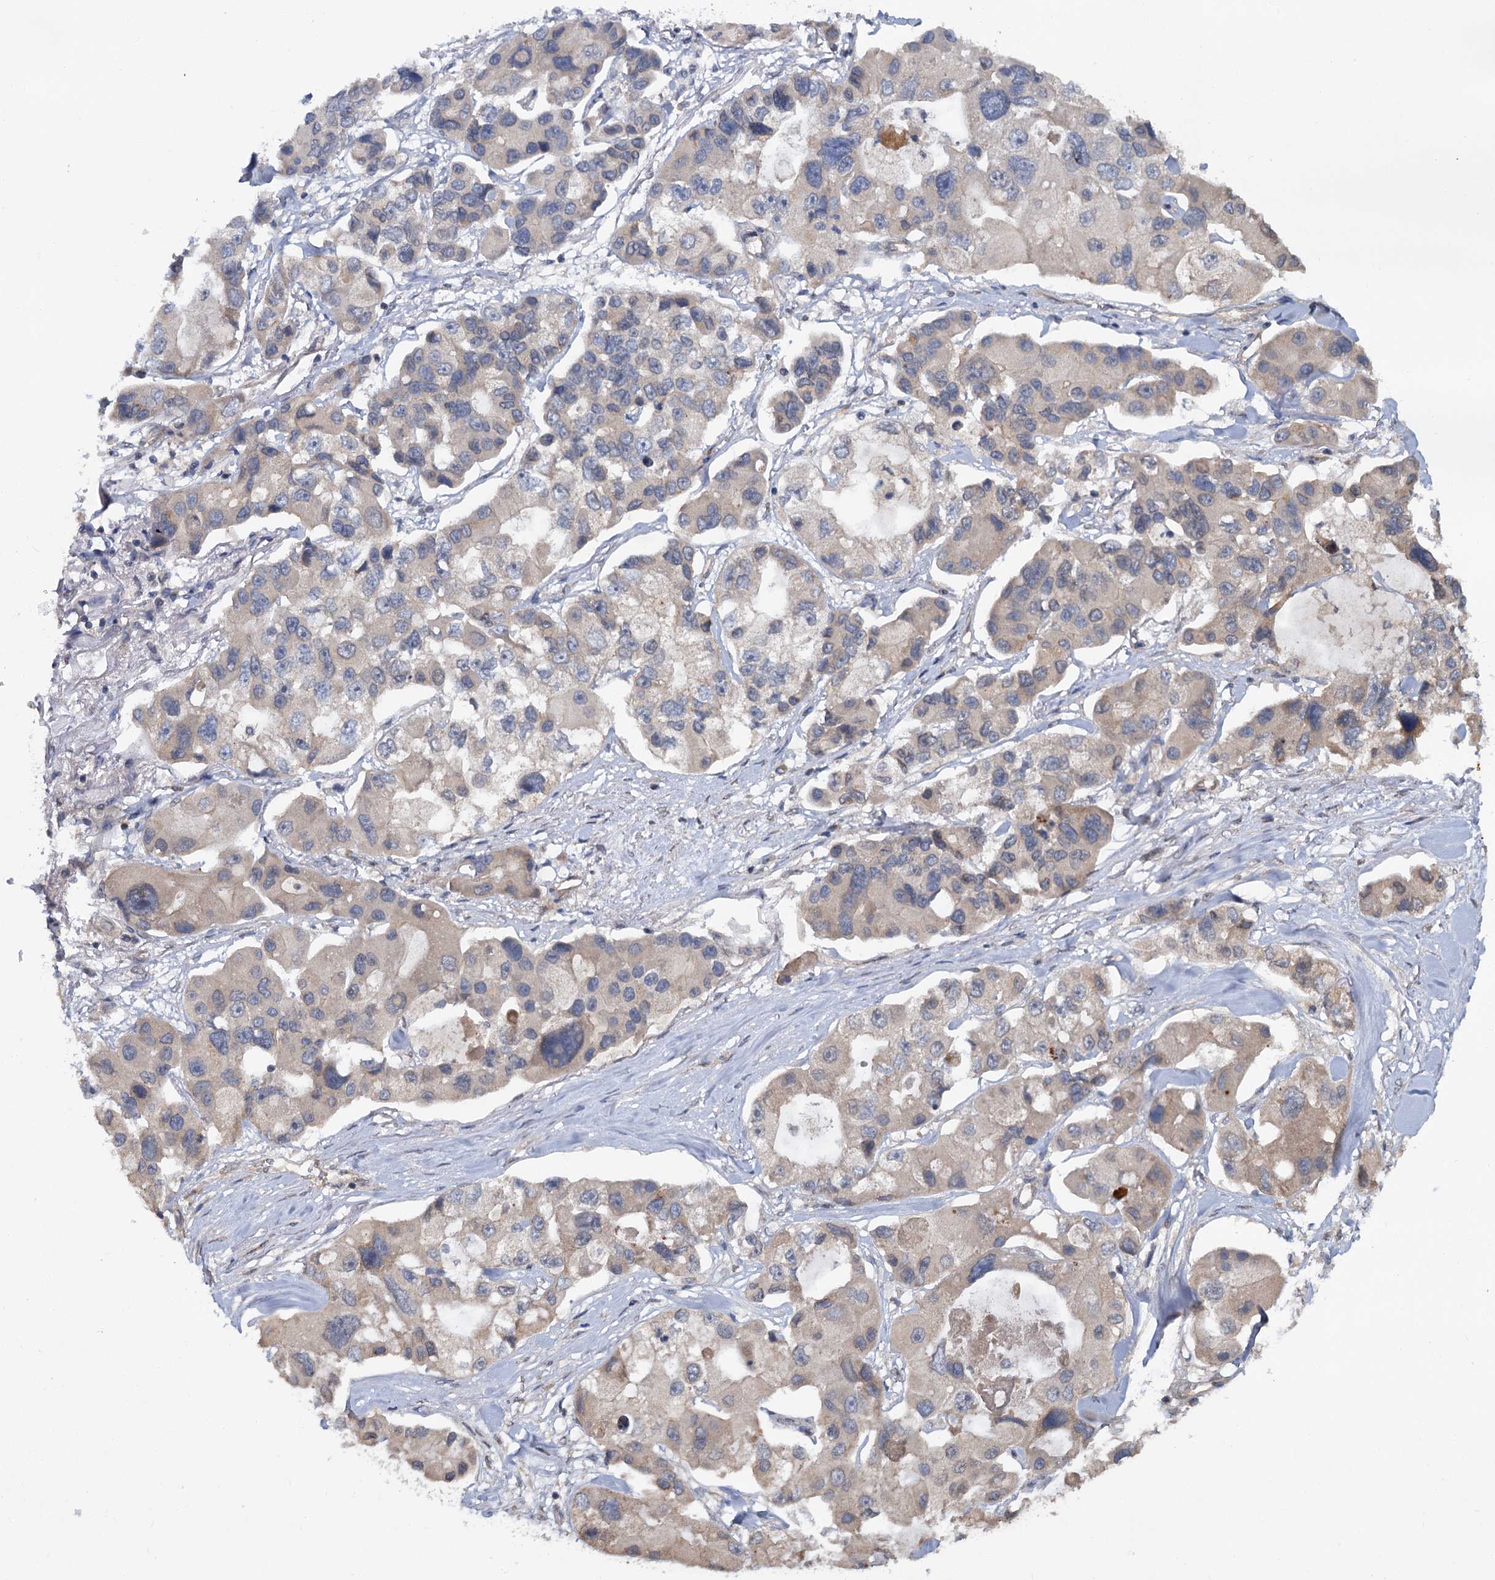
{"staining": {"intensity": "weak", "quantity": ">75%", "location": "cytoplasmic/membranous"}, "tissue": "lung cancer", "cell_type": "Tumor cells", "image_type": "cancer", "snomed": [{"axis": "morphology", "description": "Adenocarcinoma, NOS"}, {"axis": "topography", "description": "Lung"}], "caption": "High-power microscopy captured an immunohistochemistry photomicrograph of adenocarcinoma (lung), revealing weak cytoplasmic/membranous expression in approximately >75% of tumor cells. The staining was performed using DAB (3,3'-diaminobenzidine), with brown indicating positive protein expression. Nuclei are stained blue with hematoxylin.", "gene": "ZNF324", "patient": {"sex": "female", "age": 54}}